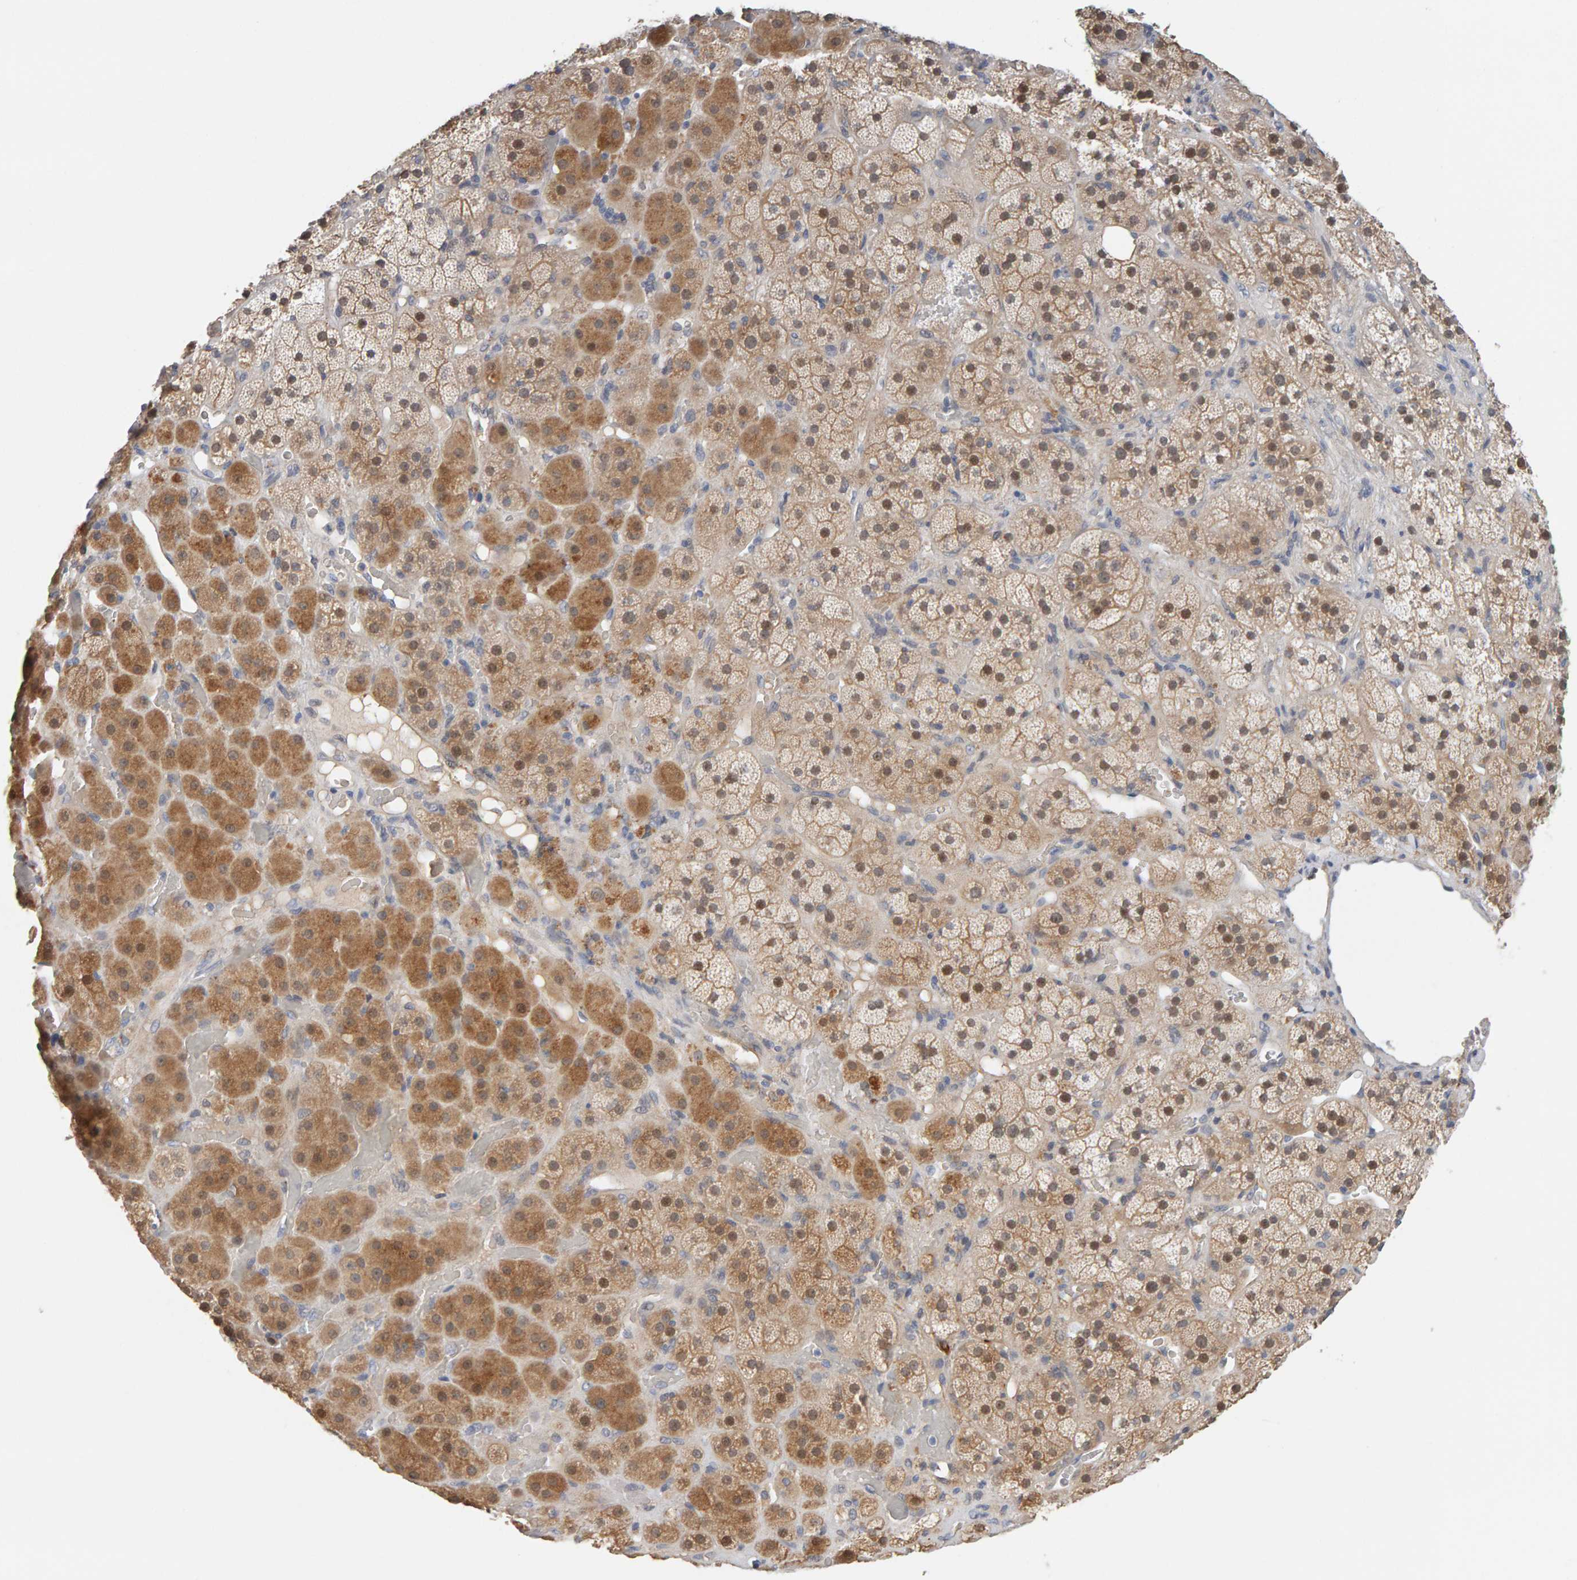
{"staining": {"intensity": "moderate", "quantity": ">75%", "location": "cytoplasmic/membranous,nuclear"}, "tissue": "adrenal gland", "cell_type": "Glandular cells", "image_type": "normal", "snomed": [{"axis": "morphology", "description": "Normal tissue, NOS"}, {"axis": "topography", "description": "Adrenal gland"}], "caption": "Immunohistochemistry (IHC) (DAB) staining of normal adrenal gland displays moderate cytoplasmic/membranous,nuclear protein positivity in about >75% of glandular cells. Immunohistochemistry stains the protein in brown and the nuclei are stained blue.", "gene": "GFUS", "patient": {"sex": "male", "age": 57}}